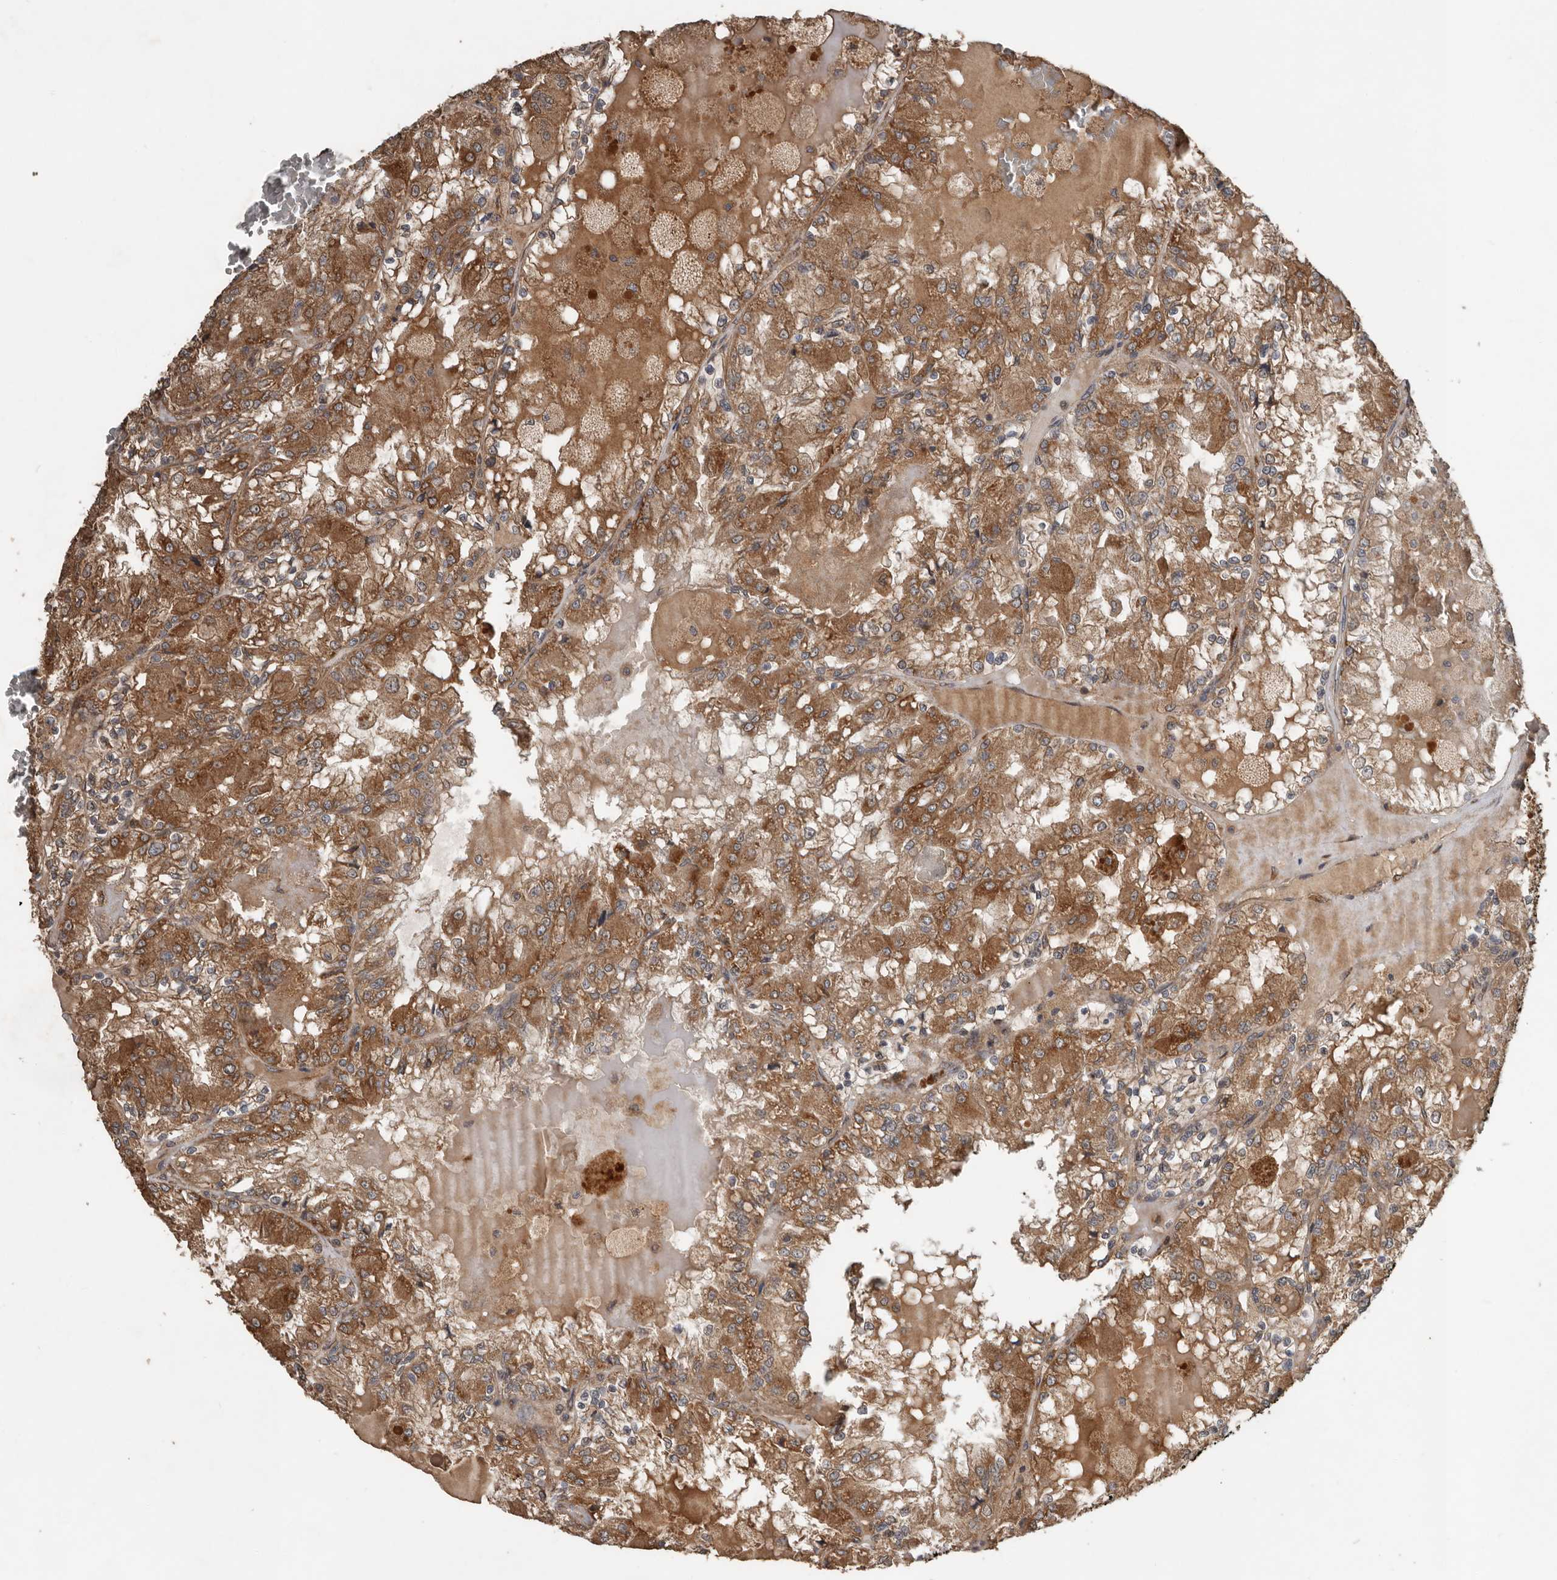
{"staining": {"intensity": "strong", "quantity": ">75%", "location": "cytoplasmic/membranous"}, "tissue": "renal cancer", "cell_type": "Tumor cells", "image_type": "cancer", "snomed": [{"axis": "morphology", "description": "Adenocarcinoma, NOS"}, {"axis": "topography", "description": "Kidney"}], "caption": "DAB immunohistochemical staining of human renal cancer demonstrates strong cytoplasmic/membranous protein staining in about >75% of tumor cells.", "gene": "RNF207", "patient": {"sex": "female", "age": 56}}